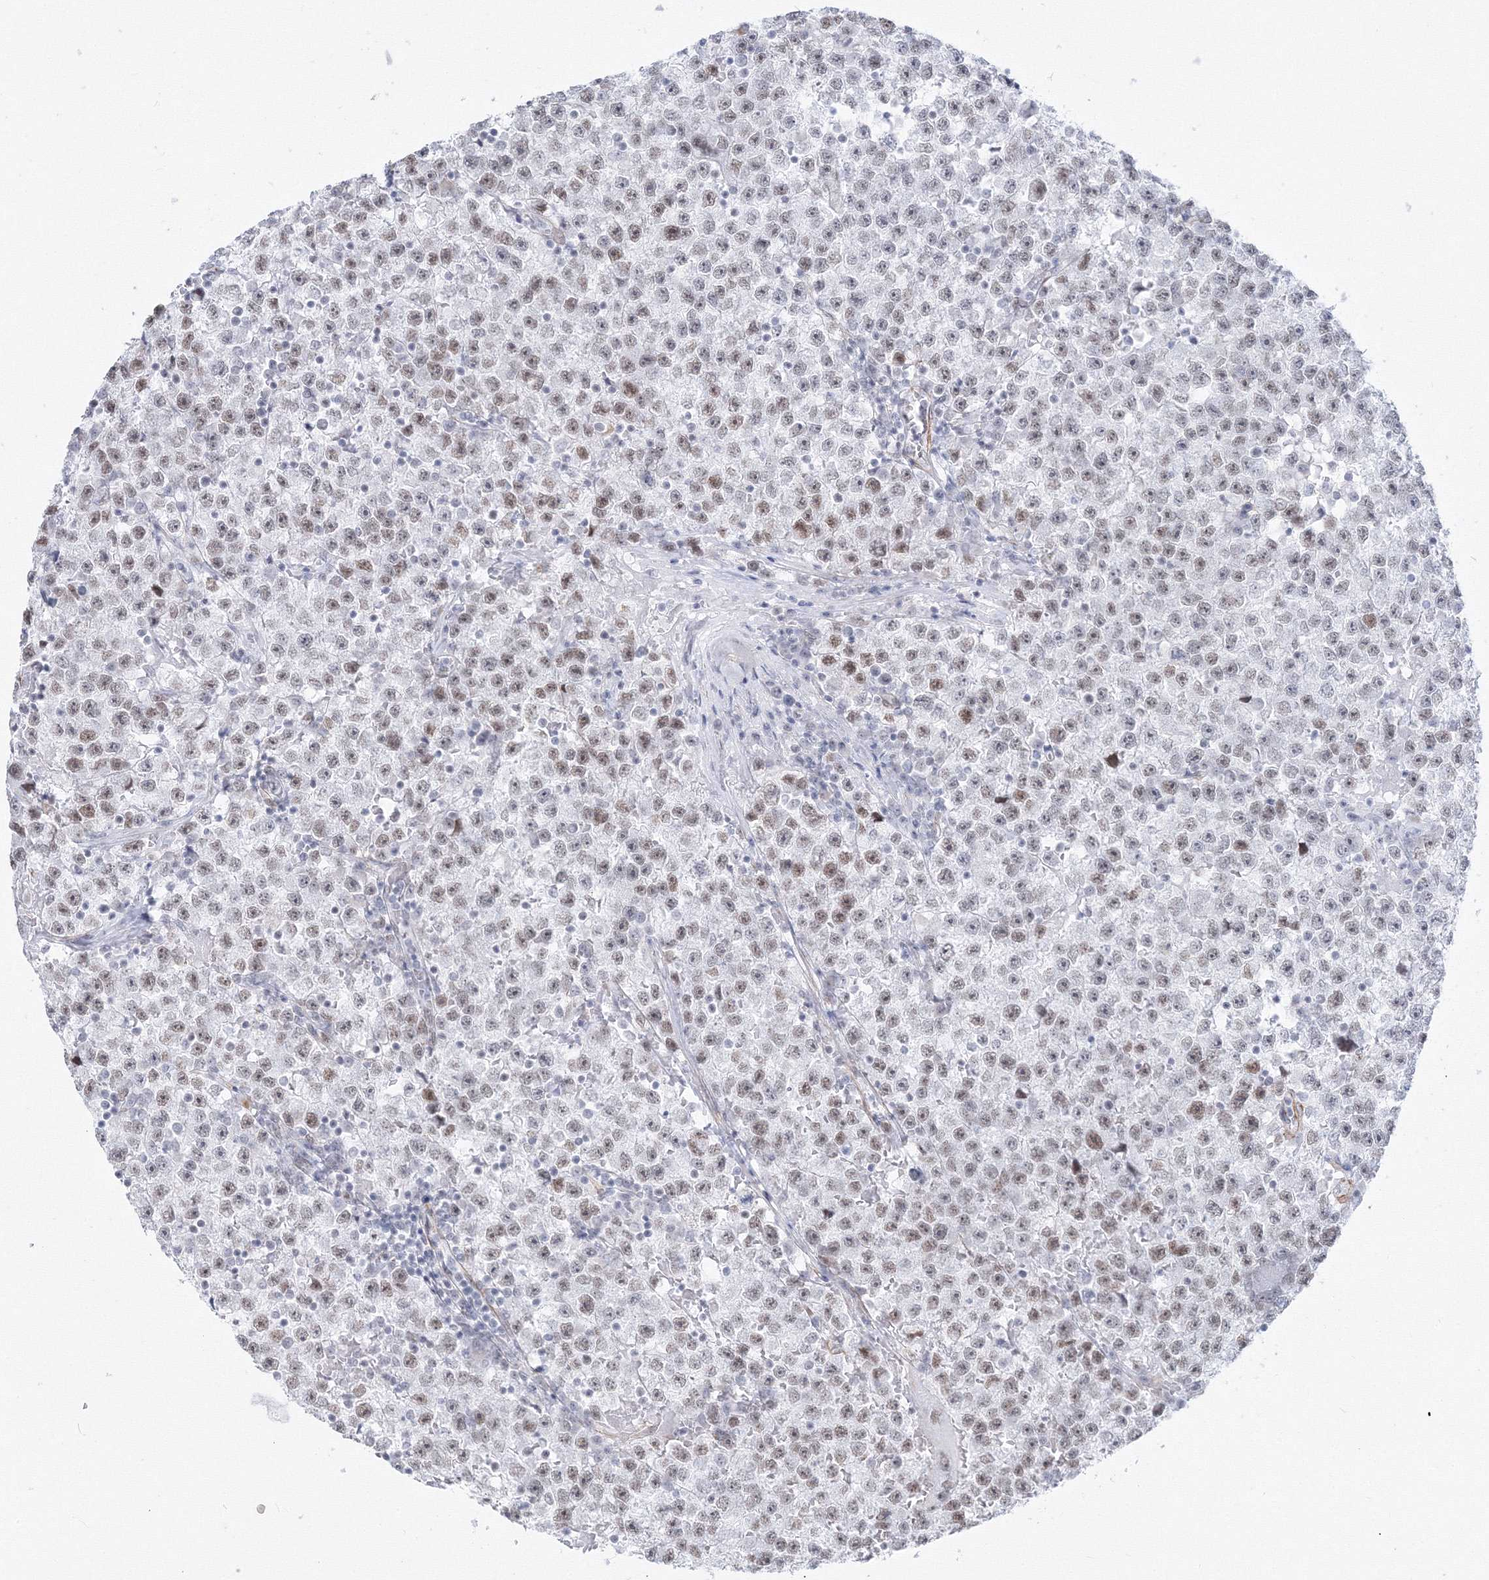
{"staining": {"intensity": "strong", "quantity": "25%-75%", "location": "nuclear"}, "tissue": "testis cancer", "cell_type": "Tumor cells", "image_type": "cancer", "snomed": [{"axis": "morphology", "description": "Seminoma, NOS"}, {"axis": "topography", "description": "Testis"}], "caption": "Seminoma (testis) stained with DAB (3,3'-diaminobenzidine) IHC reveals high levels of strong nuclear expression in about 25%-75% of tumor cells. (DAB IHC, brown staining for protein, blue staining for nuclei).", "gene": "ZNF638", "patient": {"sex": "male", "age": 22}}